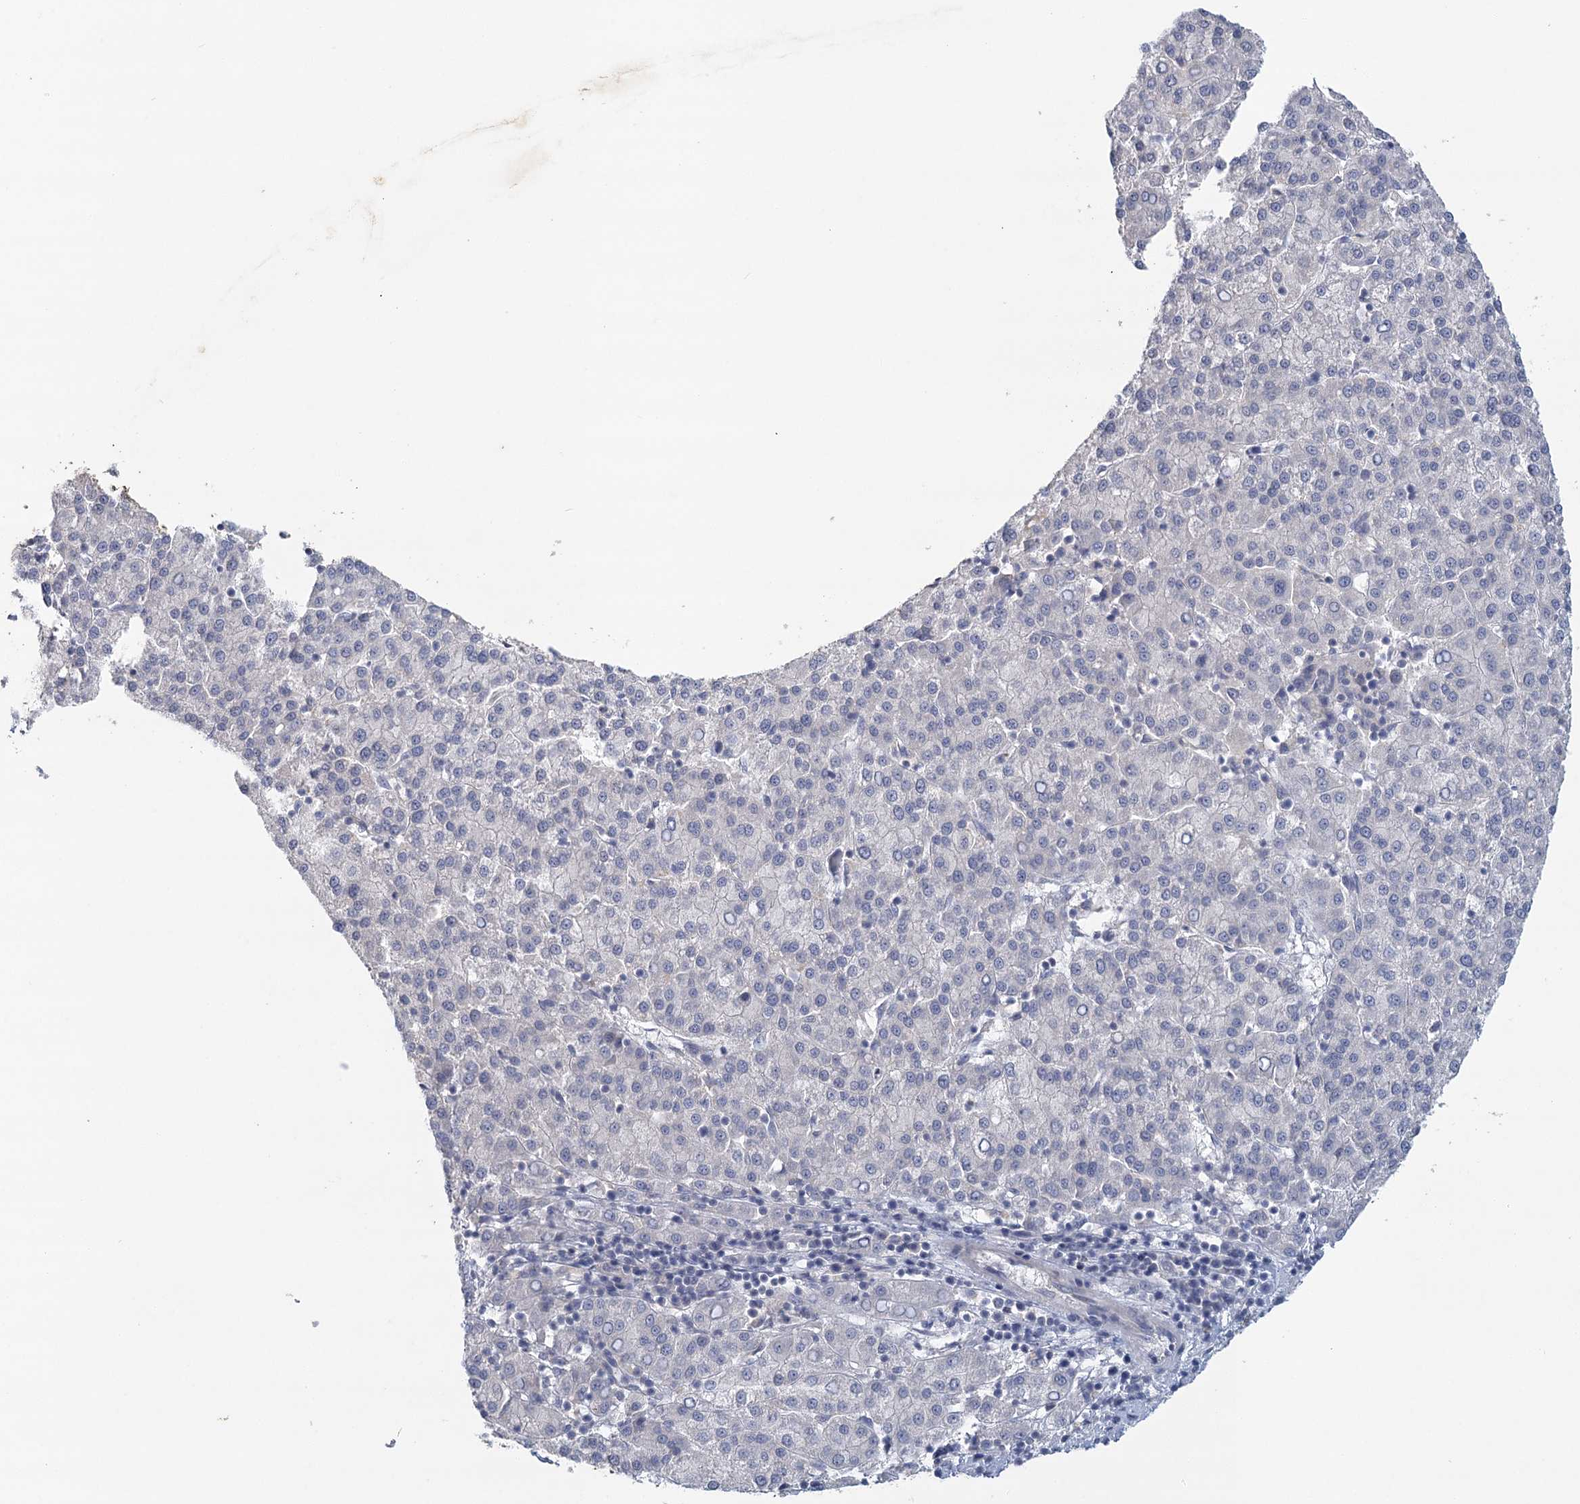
{"staining": {"intensity": "negative", "quantity": "none", "location": "none"}, "tissue": "liver cancer", "cell_type": "Tumor cells", "image_type": "cancer", "snomed": [{"axis": "morphology", "description": "Carcinoma, Hepatocellular, NOS"}, {"axis": "topography", "description": "Liver"}], "caption": "Immunohistochemistry (IHC) micrograph of hepatocellular carcinoma (liver) stained for a protein (brown), which demonstrates no staining in tumor cells. (Brightfield microscopy of DAB IHC at high magnification).", "gene": "MYO7B", "patient": {"sex": "female", "age": 58}}